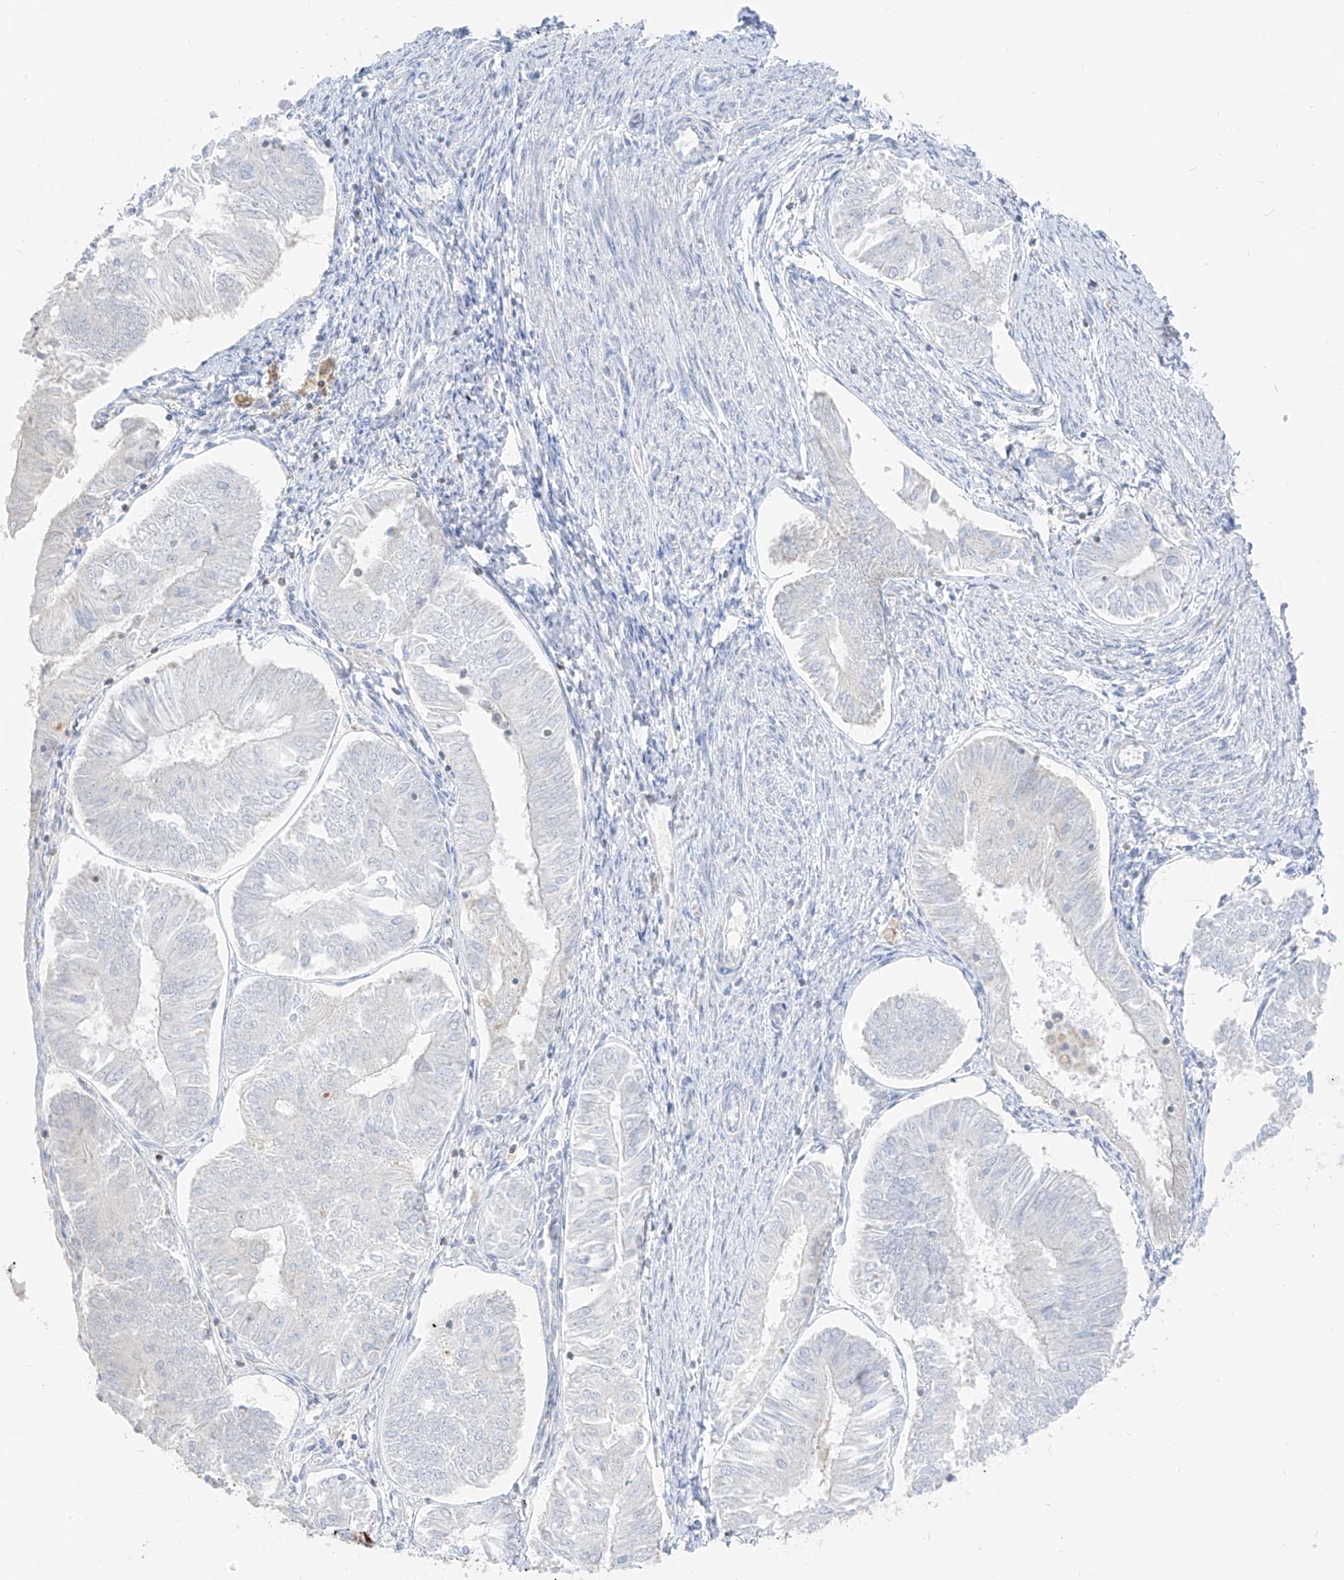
{"staining": {"intensity": "negative", "quantity": "none", "location": "none"}, "tissue": "endometrial cancer", "cell_type": "Tumor cells", "image_type": "cancer", "snomed": [{"axis": "morphology", "description": "Adenocarcinoma, NOS"}, {"axis": "topography", "description": "Endometrium"}], "caption": "The immunohistochemistry photomicrograph has no significant expression in tumor cells of endometrial cancer (adenocarcinoma) tissue.", "gene": "ETHE1", "patient": {"sex": "female", "age": 58}}